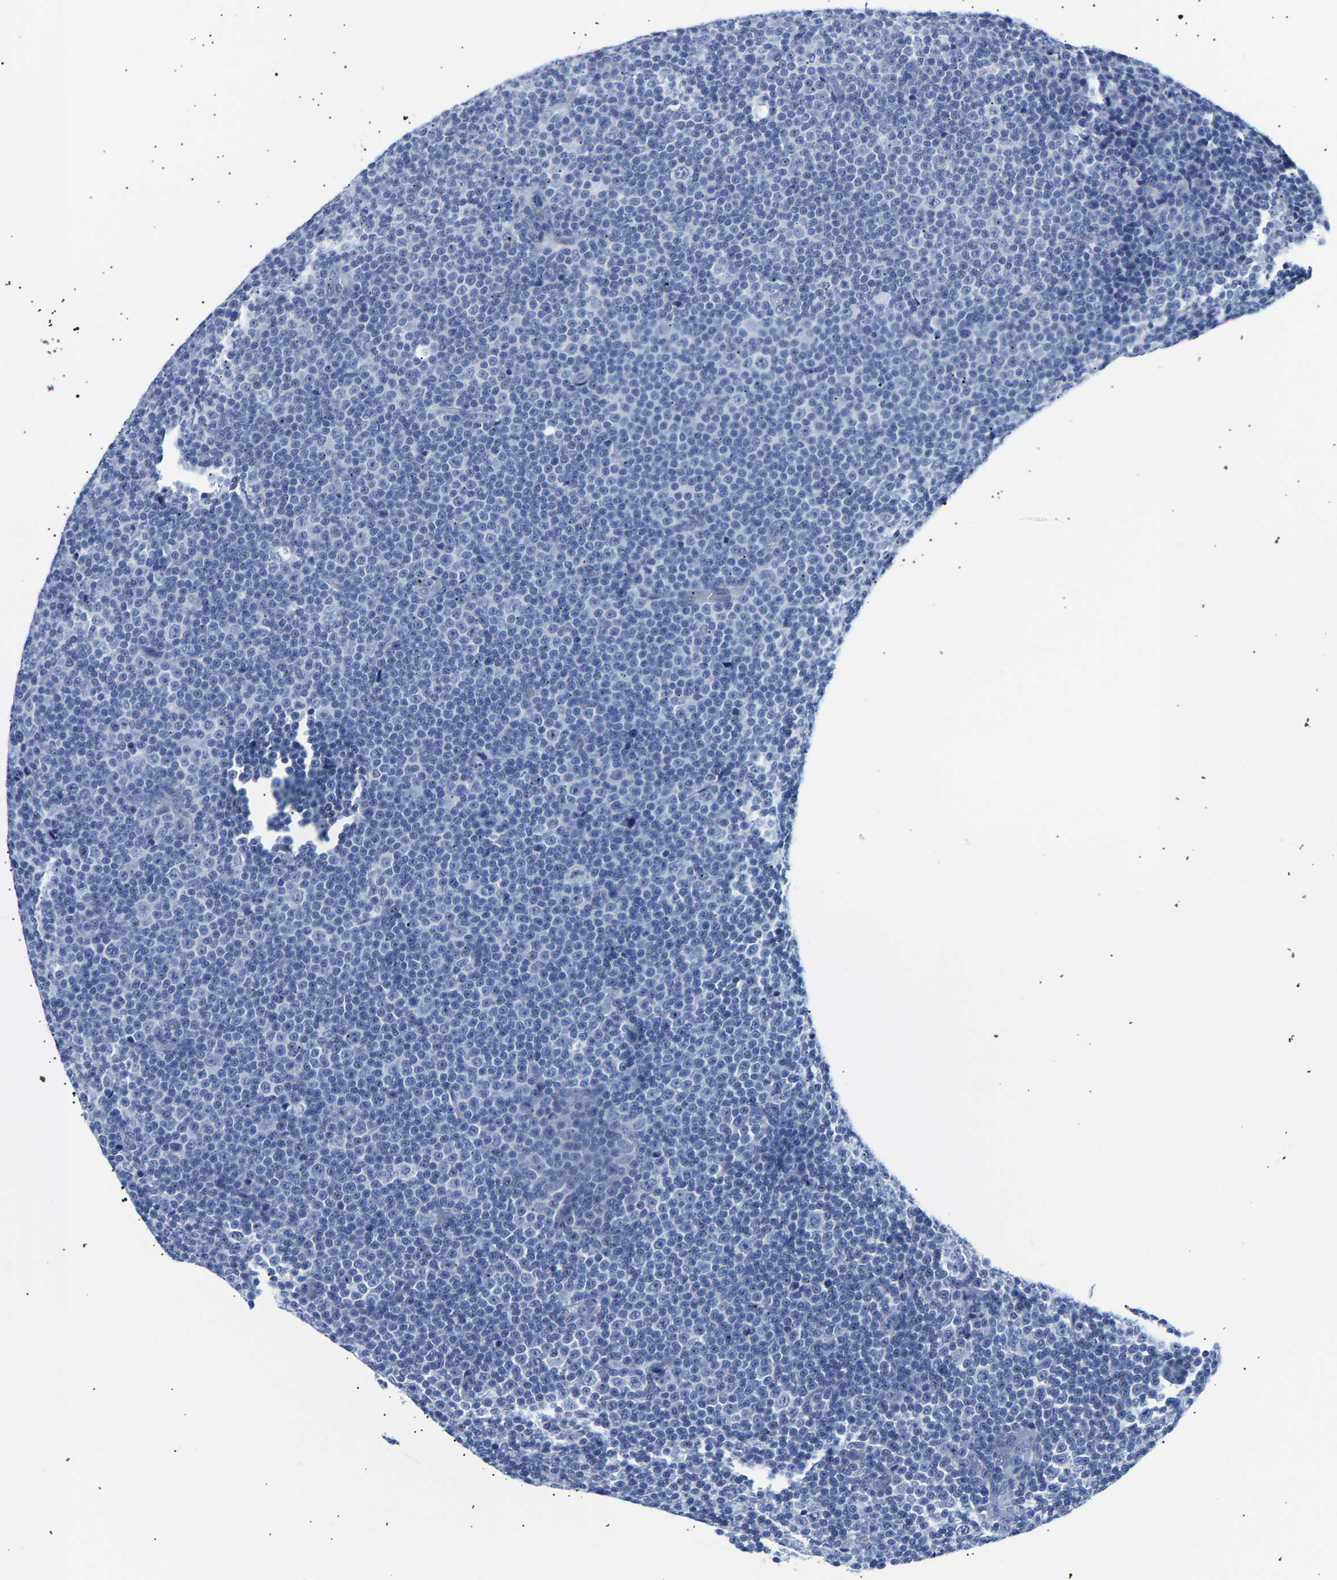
{"staining": {"intensity": "negative", "quantity": "none", "location": "none"}, "tissue": "lymphoma", "cell_type": "Tumor cells", "image_type": "cancer", "snomed": [{"axis": "morphology", "description": "Malignant lymphoma, non-Hodgkin's type, Low grade"}, {"axis": "topography", "description": "Lymph node"}], "caption": "Immunohistochemistry of human lymphoma displays no positivity in tumor cells.", "gene": "SPINK2", "patient": {"sex": "female", "age": 67}}